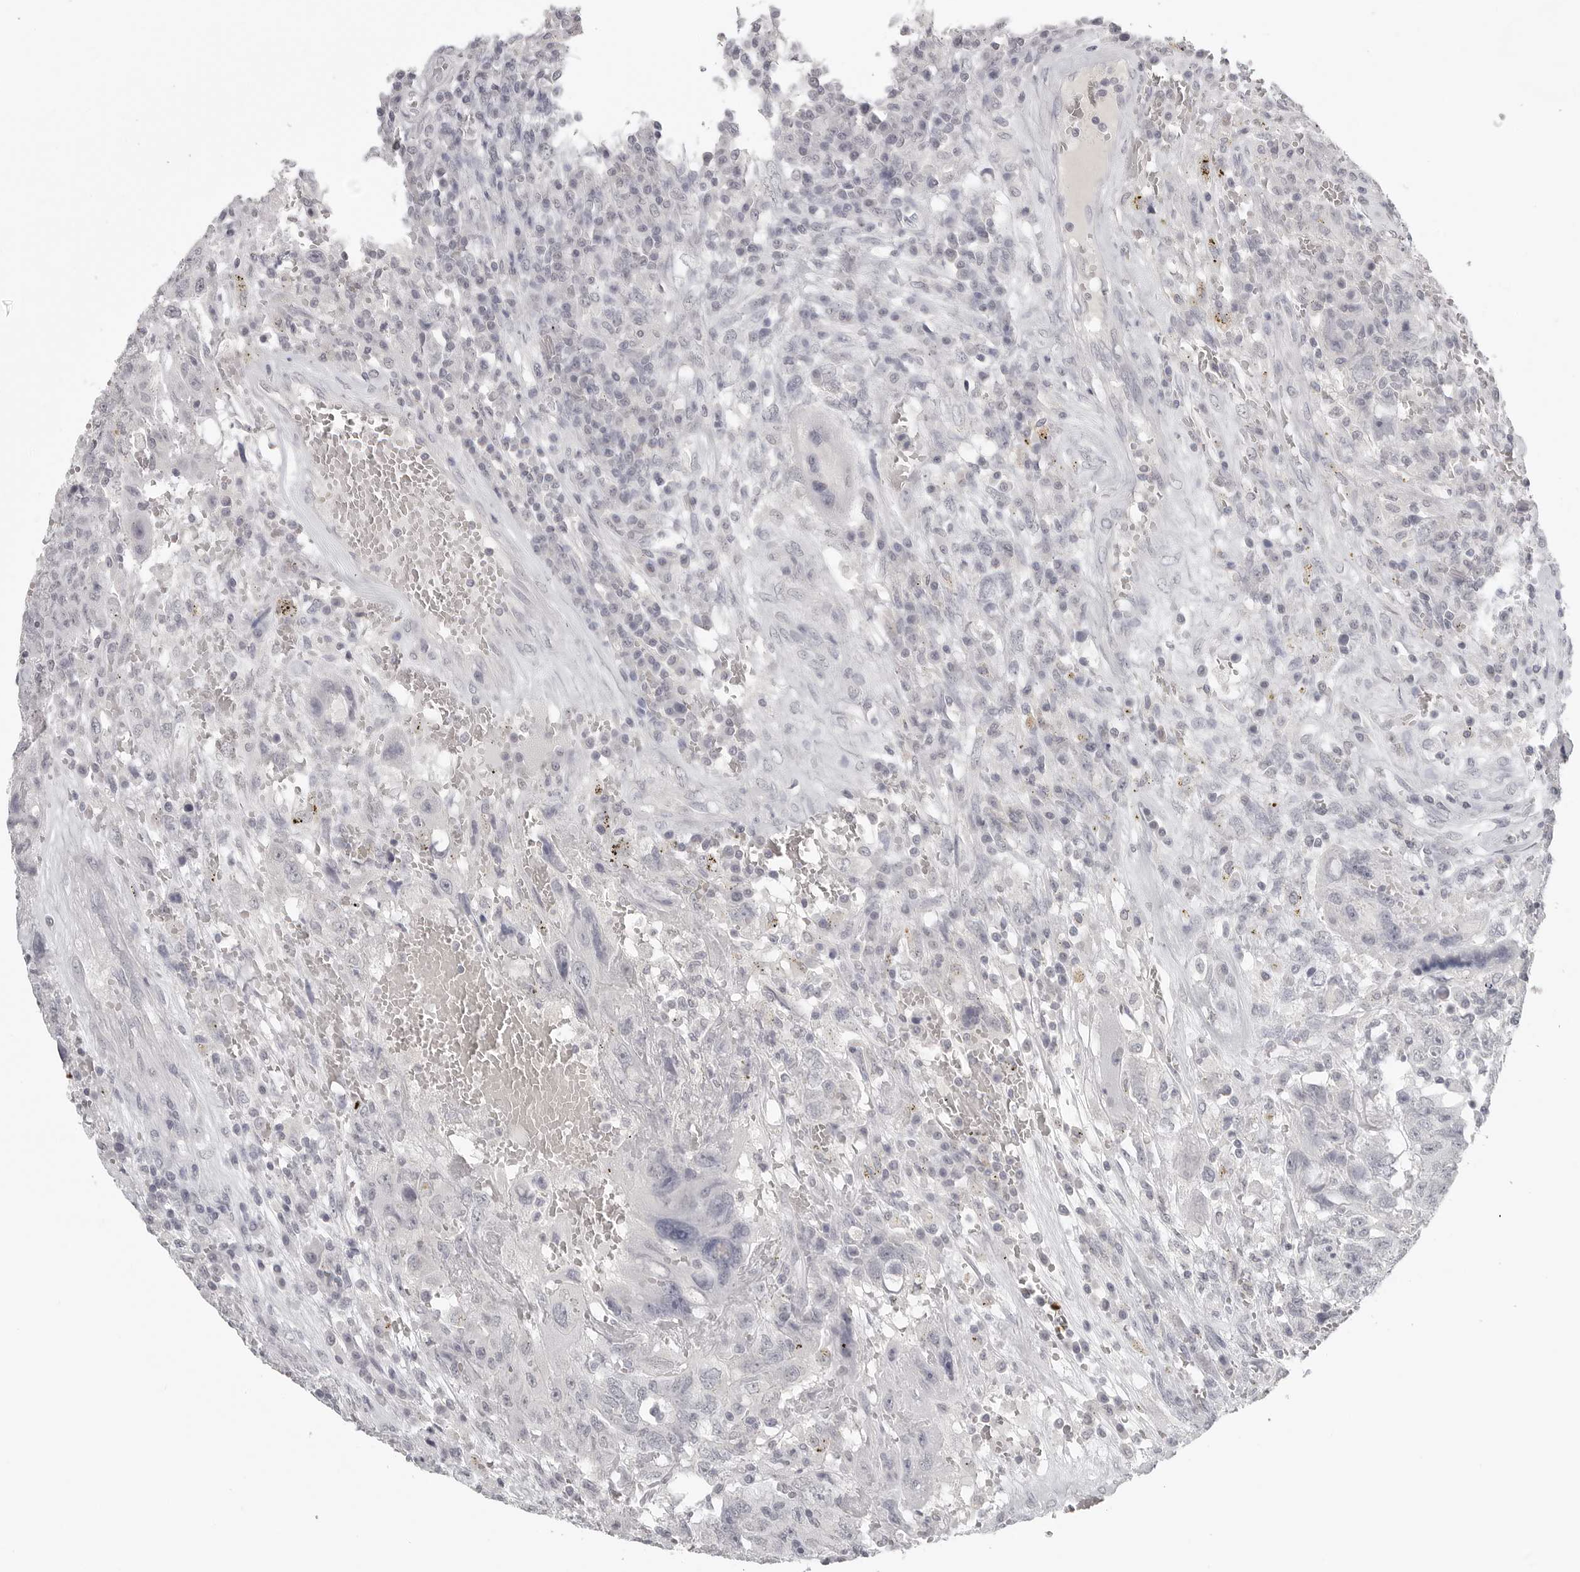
{"staining": {"intensity": "negative", "quantity": "none", "location": "none"}, "tissue": "testis cancer", "cell_type": "Tumor cells", "image_type": "cancer", "snomed": [{"axis": "morphology", "description": "Carcinoma, Embryonal, NOS"}, {"axis": "topography", "description": "Testis"}], "caption": "This is an immunohistochemistry photomicrograph of human testis embryonal carcinoma. There is no expression in tumor cells.", "gene": "BPIFA1", "patient": {"sex": "male", "age": 26}}